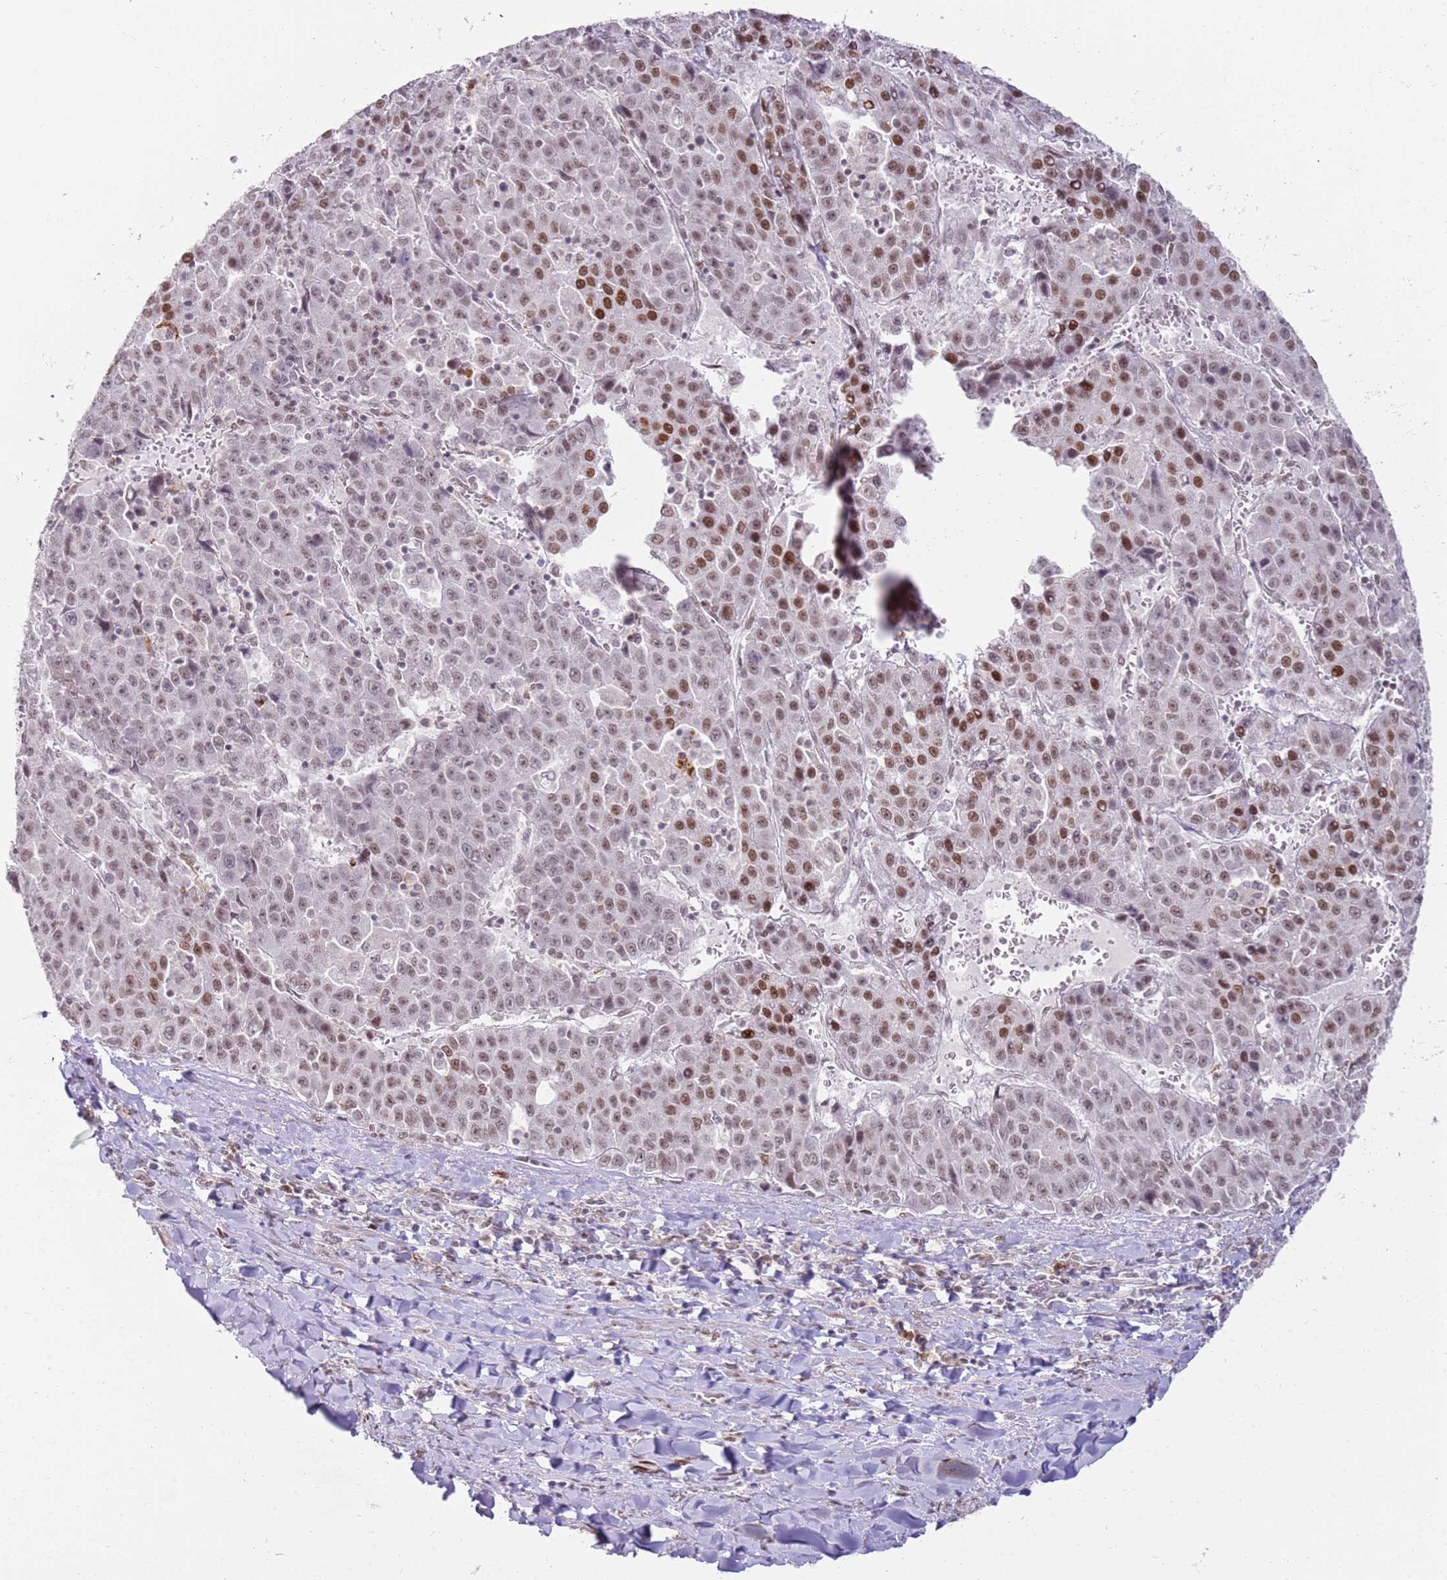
{"staining": {"intensity": "moderate", "quantity": "25%-75%", "location": "nuclear"}, "tissue": "liver cancer", "cell_type": "Tumor cells", "image_type": "cancer", "snomed": [{"axis": "morphology", "description": "Carcinoma, Hepatocellular, NOS"}, {"axis": "topography", "description": "Liver"}], "caption": "Protein expression analysis of hepatocellular carcinoma (liver) exhibits moderate nuclear staining in about 25%-75% of tumor cells.", "gene": "PHC2", "patient": {"sex": "female", "age": 53}}